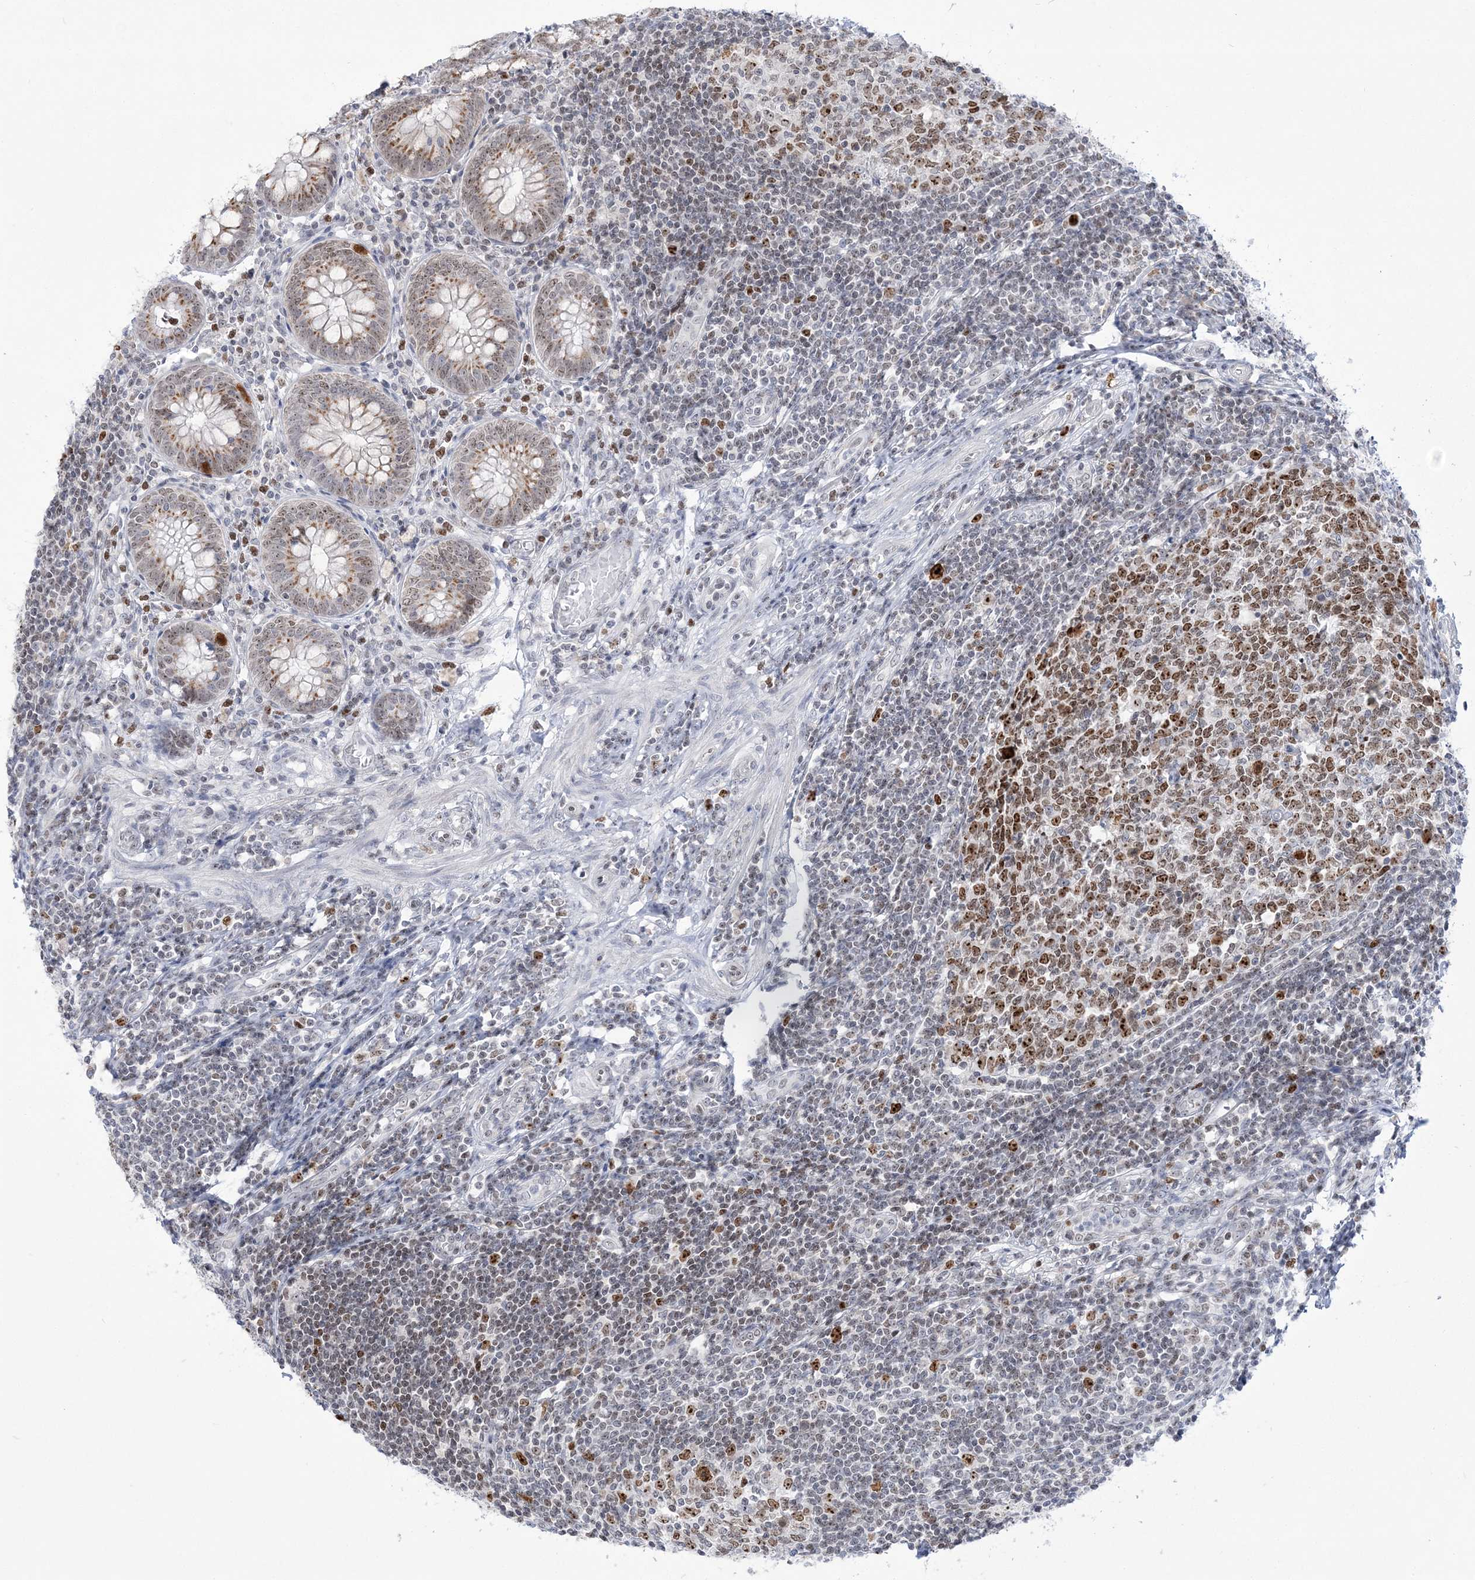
{"staining": {"intensity": "moderate", "quantity": ">75%", "location": "cytoplasmic/membranous,nuclear"}, "tissue": "appendix", "cell_type": "Glandular cells", "image_type": "normal", "snomed": [{"axis": "morphology", "description": "Normal tissue, NOS"}, {"axis": "topography", "description": "Appendix"}], "caption": "Human appendix stained with a brown dye reveals moderate cytoplasmic/membranous,nuclear positive positivity in about >75% of glandular cells.", "gene": "DDX21", "patient": {"sex": "female", "age": 54}}